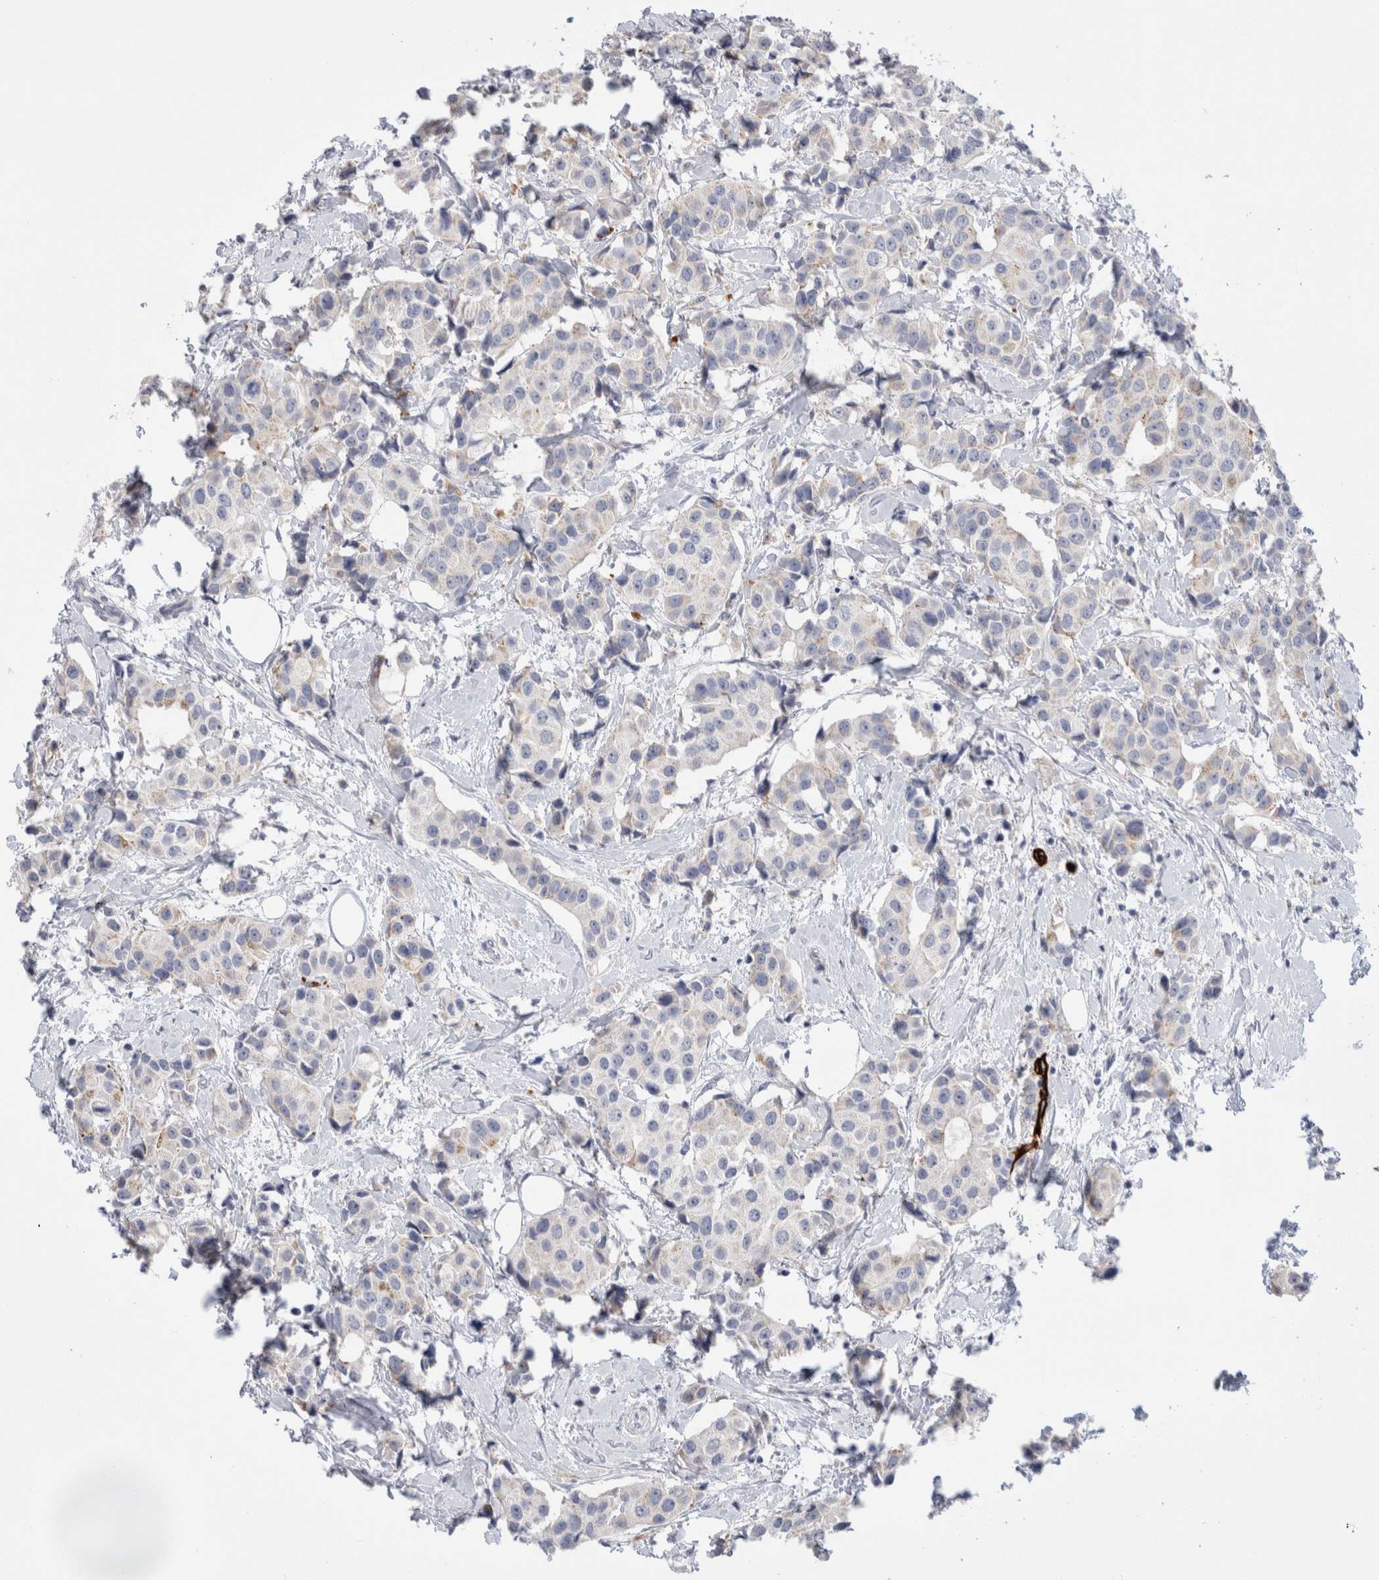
{"staining": {"intensity": "negative", "quantity": "none", "location": "none"}, "tissue": "breast cancer", "cell_type": "Tumor cells", "image_type": "cancer", "snomed": [{"axis": "morphology", "description": "Normal tissue, NOS"}, {"axis": "morphology", "description": "Duct carcinoma"}, {"axis": "topography", "description": "Breast"}], "caption": "High power microscopy image of an IHC histopathology image of breast cancer, revealing no significant expression in tumor cells.", "gene": "GAA", "patient": {"sex": "female", "age": 39}}